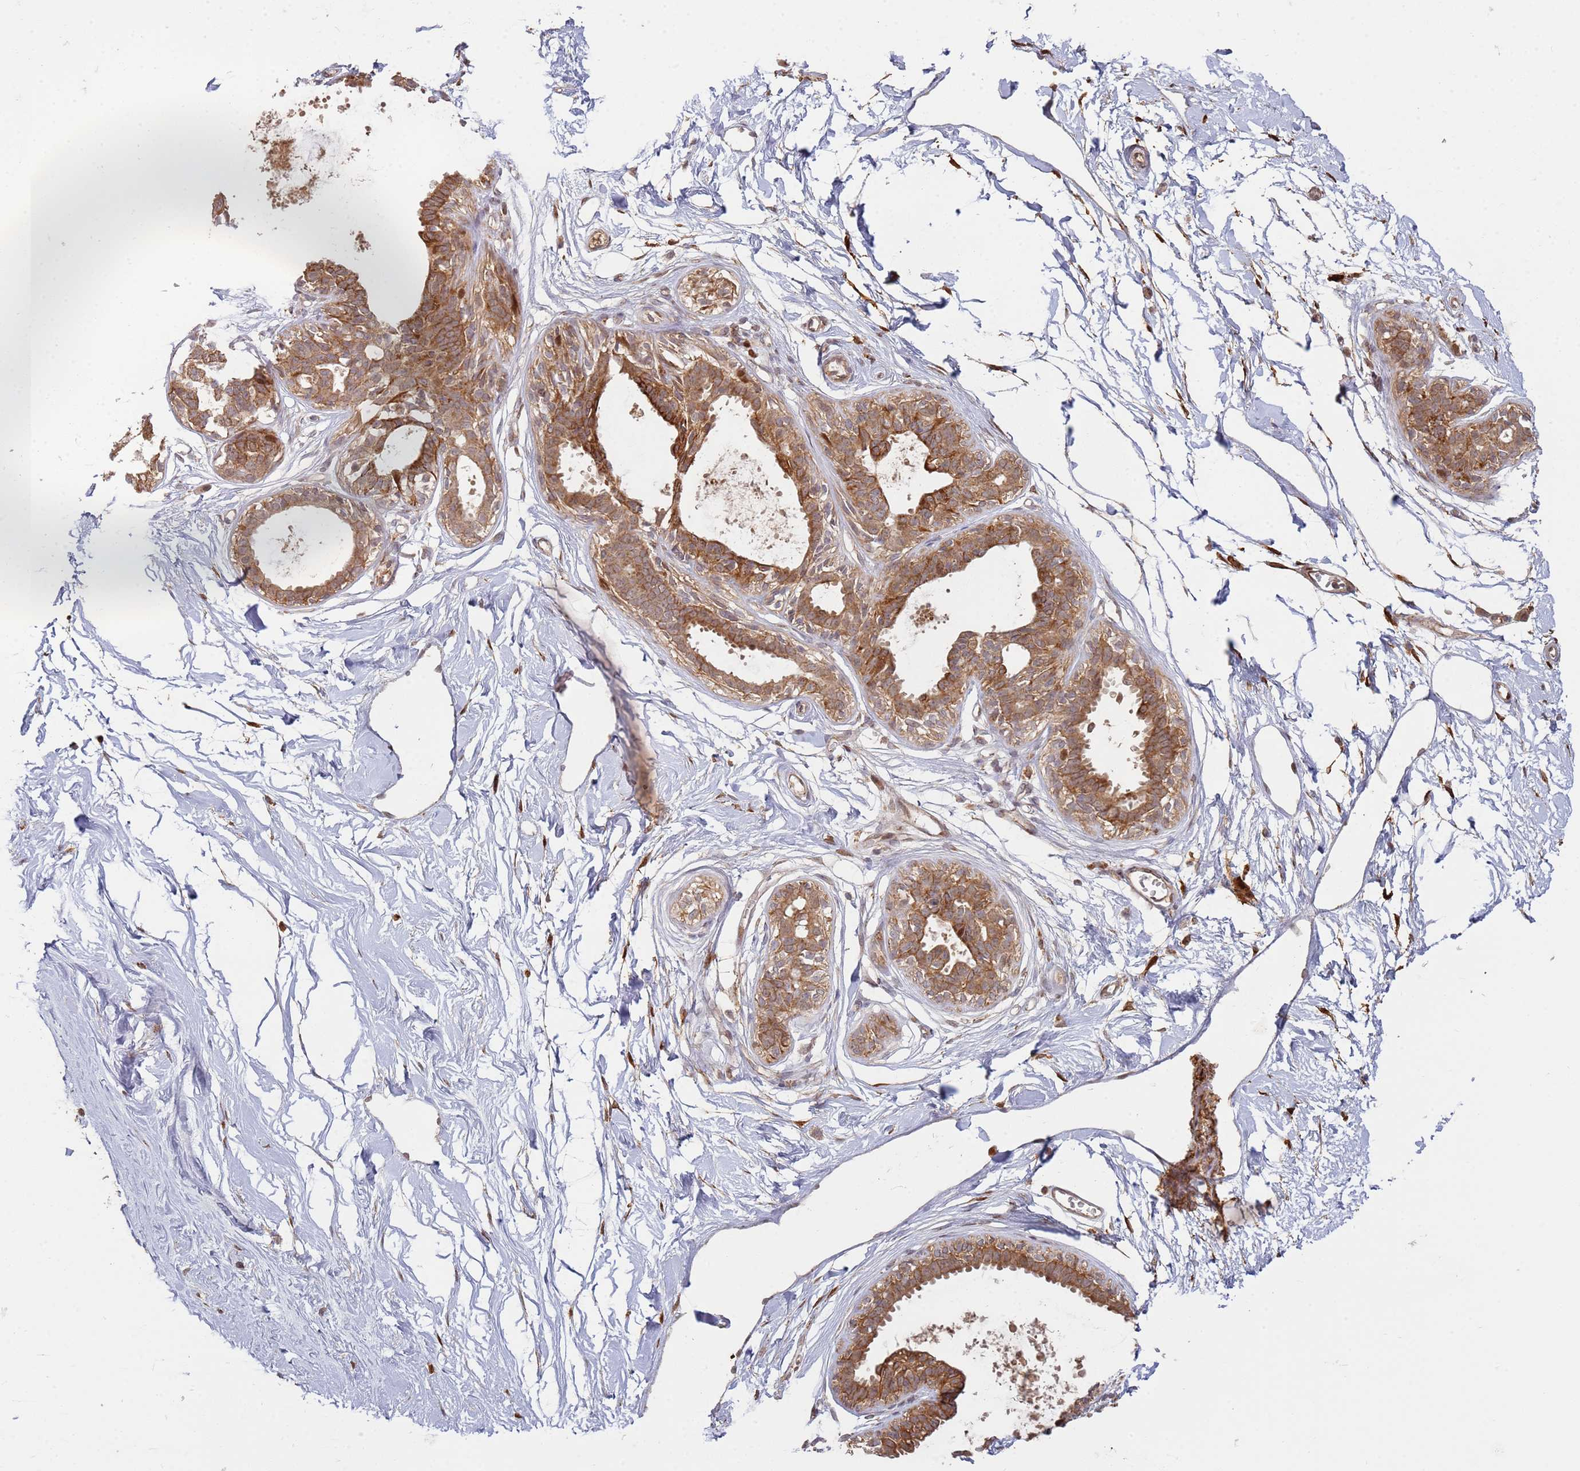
{"staining": {"intensity": "moderate", "quantity": ">75%", "location": "cytoplasmic/membranous"}, "tissue": "breast", "cell_type": "Adipocytes", "image_type": "normal", "snomed": [{"axis": "morphology", "description": "Normal tissue, NOS"}, {"axis": "topography", "description": "Breast"}], "caption": "IHC photomicrograph of benign human breast stained for a protein (brown), which shows medium levels of moderate cytoplasmic/membranous staining in about >75% of adipocytes.", "gene": "MPEG1", "patient": {"sex": "female", "age": 45}}